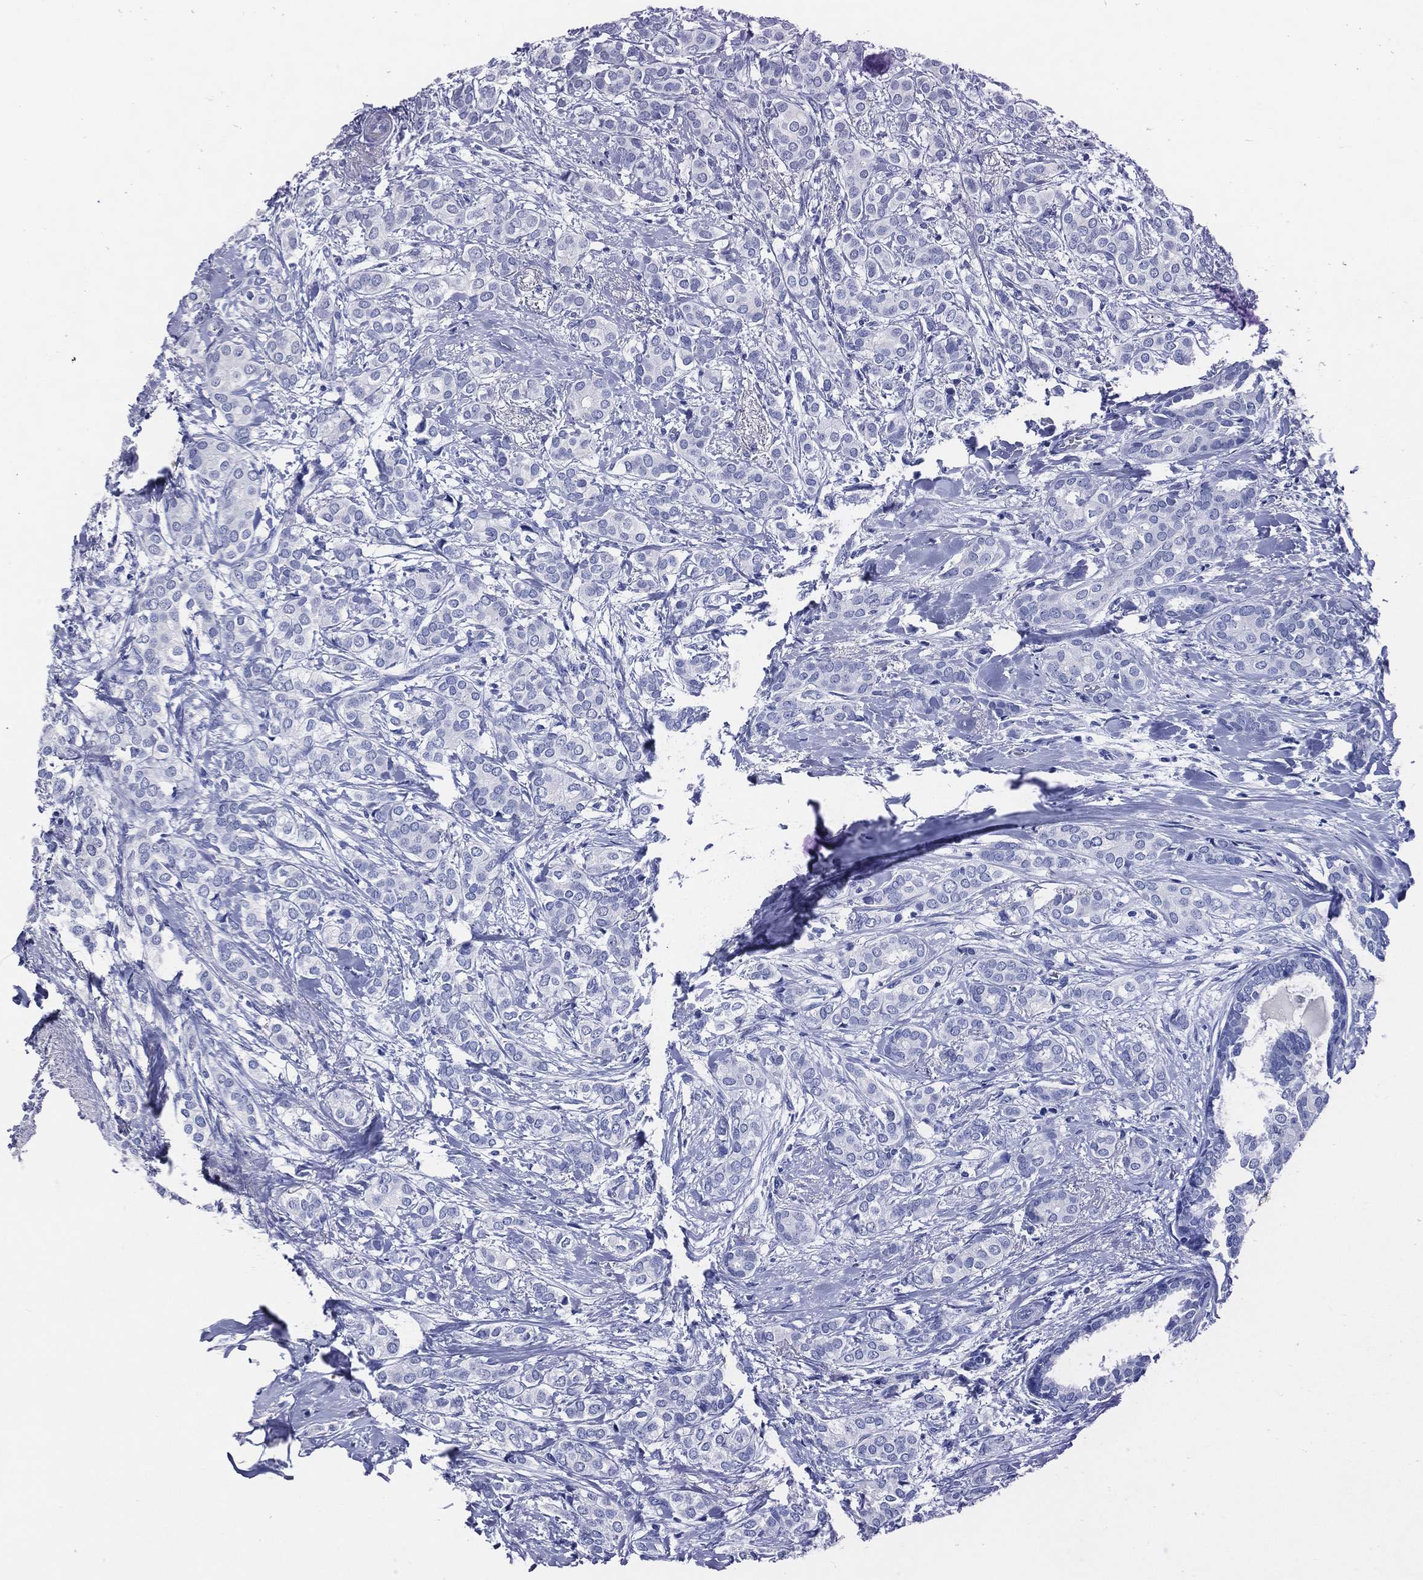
{"staining": {"intensity": "negative", "quantity": "none", "location": "none"}, "tissue": "breast cancer", "cell_type": "Tumor cells", "image_type": "cancer", "snomed": [{"axis": "morphology", "description": "Duct carcinoma"}, {"axis": "topography", "description": "Breast"}], "caption": "Immunohistochemistry histopathology image of breast invasive ductal carcinoma stained for a protein (brown), which reveals no expression in tumor cells.", "gene": "ACE2", "patient": {"sex": "female", "age": 73}}